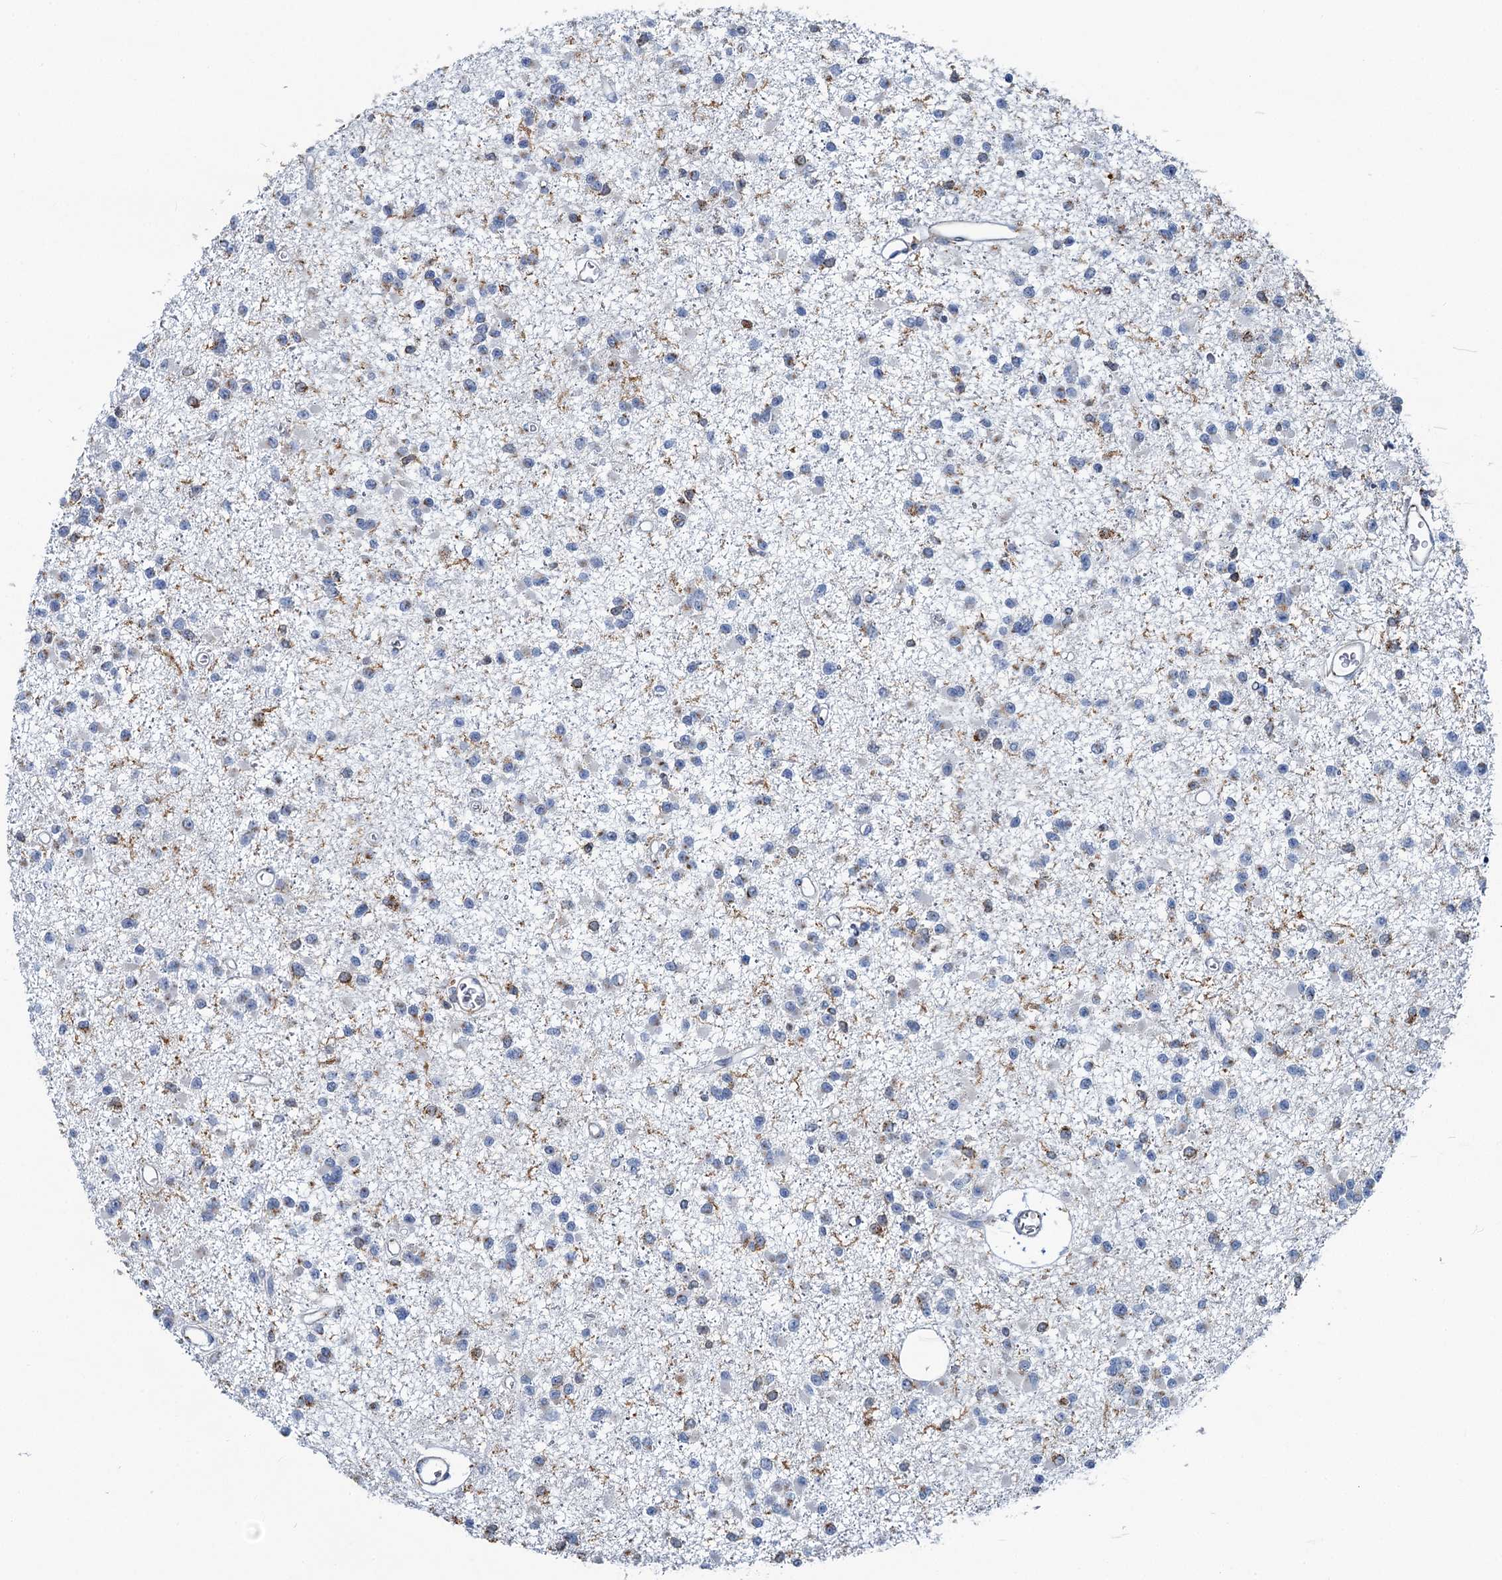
{"staining": {"intensity": "moderate", "quantity": "<25%", "location": "cytoplasmic/membranous"}, "tissue": "glioma", "cell_type": "Tumor cells", "image_type": "cancer", "snomed": [{"axis": "morphology", "description": "Glioma, malignant, Low grade"}, {"axis": "topography", "description": "Brain"}], "caption": "IHC histopathology image of neoplastic tissue: malignant low-grade glioma stained using immunohistochemistry shows low levels of moderate protein expression localized specifically in the cytoplasmic/membranous of tumor cells, appearing as a cytoplasmic/membranous brown color.", "gene": "BET1L", "patient": {"sex": "female", "age": 22}}